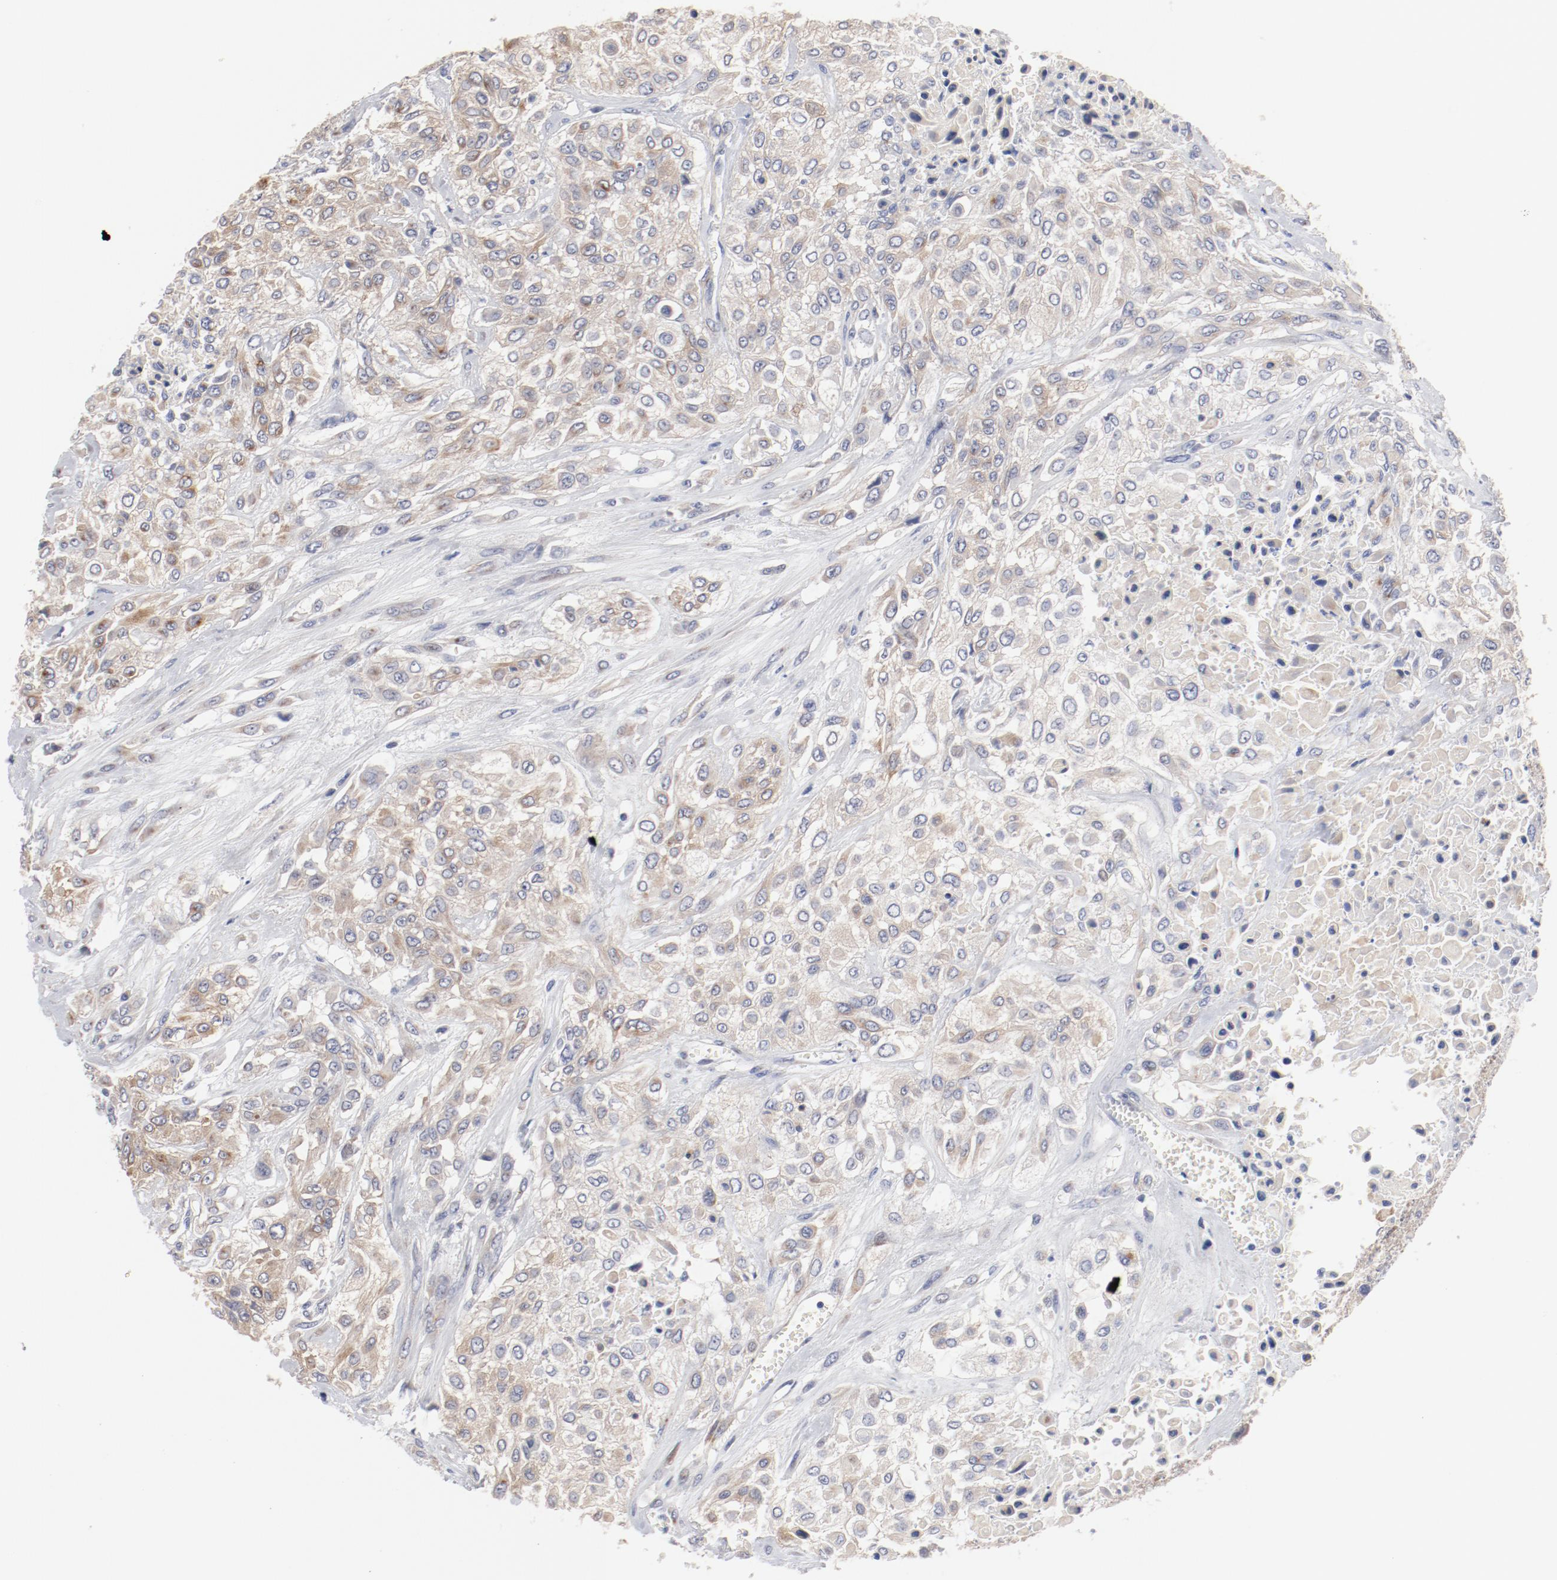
{"staining": {"intensity": "weak", "quantity": ">75%", "location": "cytoplasmic/membranous"}, "tissue": "urothelial cancer", "cell_type": "Tumor cells", "image_type": "cancer", "snomed": [{"axis": "morphology", "description": "Urothelial carcinoma, High grade"}, {"axis": "topography", "description": "Urinary bladder"}], "caption": "IHC micrograph of urothelial cancer stained for a protein (brown), which displays low levels of weak cytoplasmic/membranous positivity in about >75% of tumor cells.", "gene": "GPR143", "patient": {"sex": "male", "age": 57}}